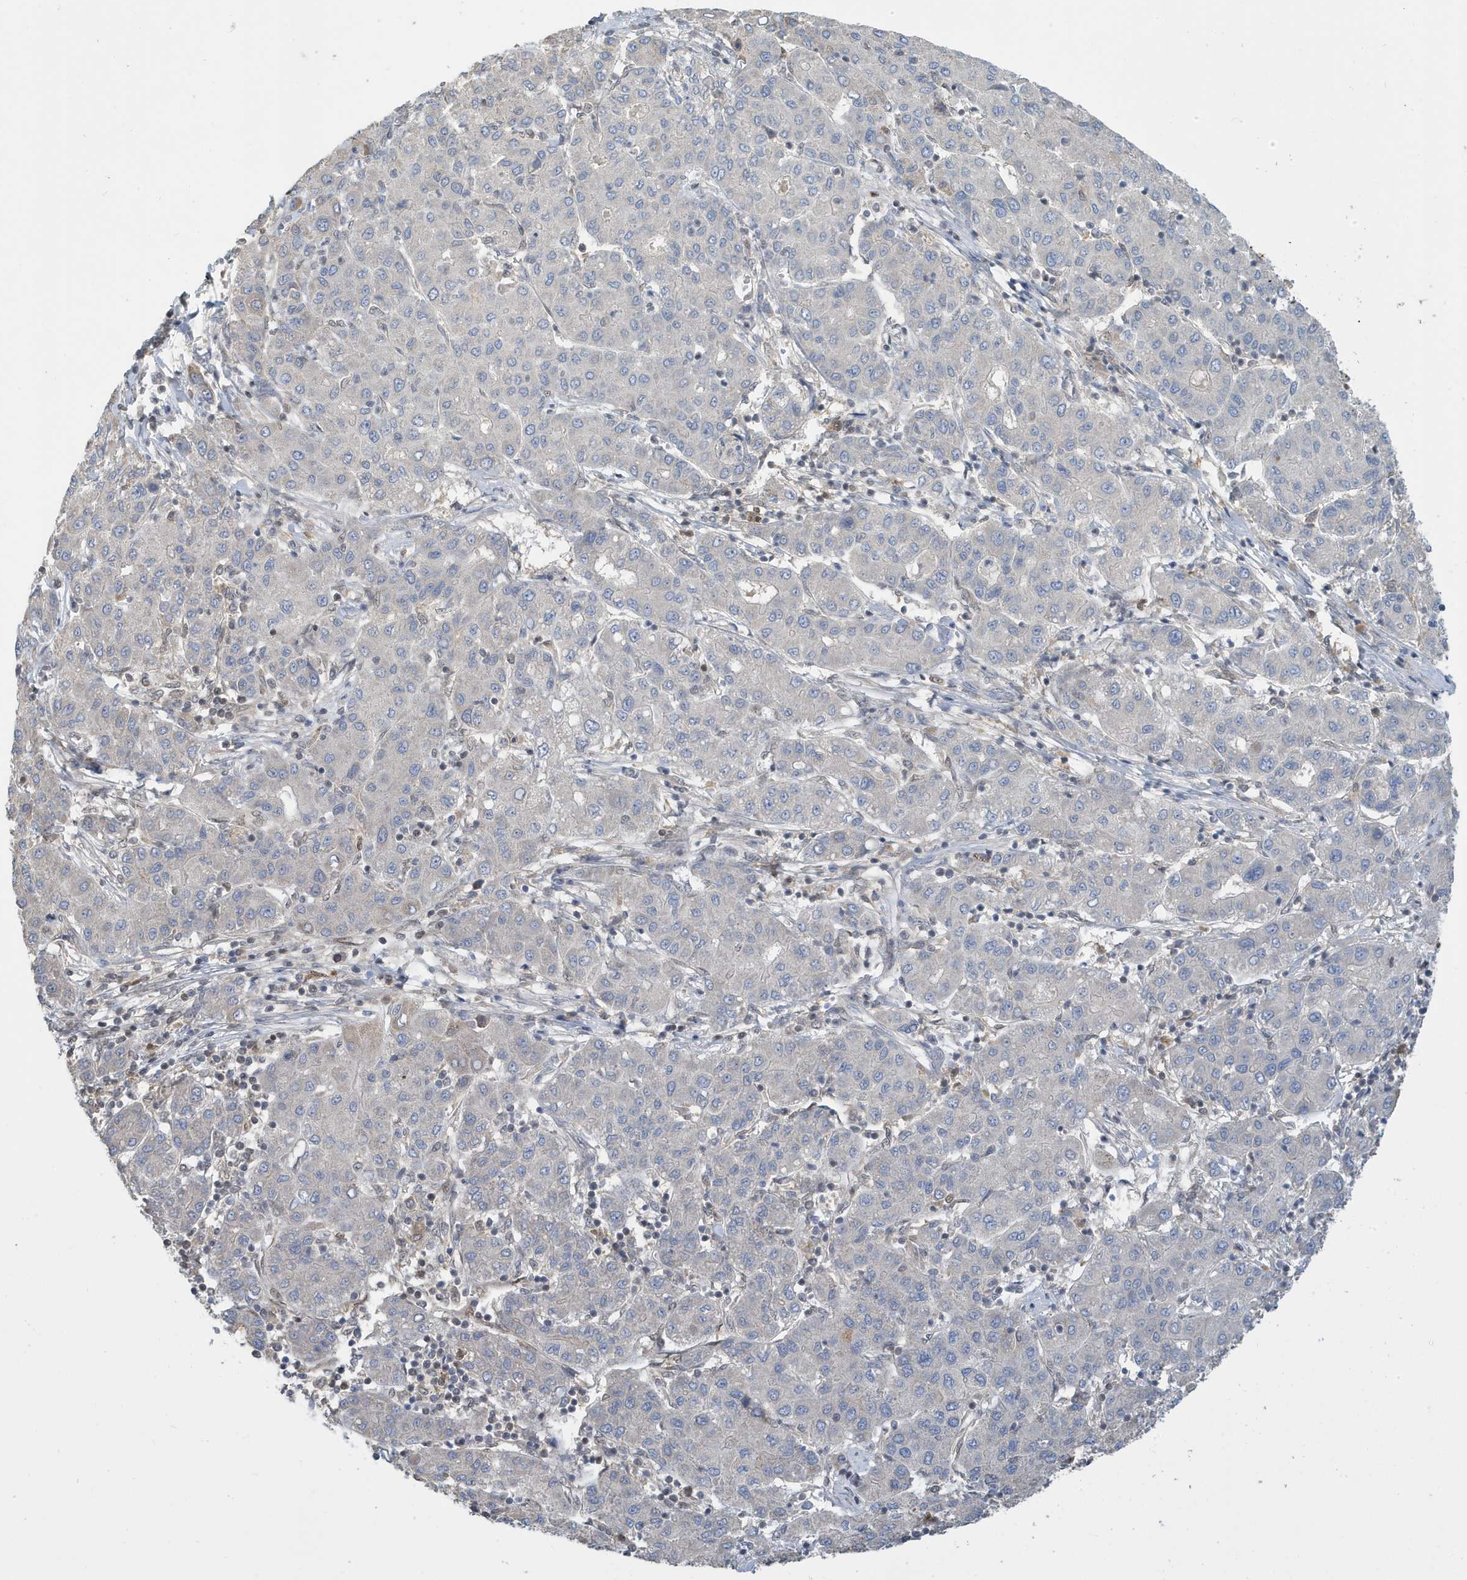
{"staining": {"intensity": "negative", "quantity": "none", "location": "none"}, "tissue": "liver cancer", "cell_type": "Tumor cells", "image_type": "cancer", "snomed": [{"axis": "morphology", "description": "Carcinoma, Hepatocellular, NOS"}, {"axis": "topography", "description": "Liver"}], "caption": "This is an immunohistochemistry (IHC) histopathology image of hepatocellular carcinoma (liver). There is no expression in tumor cells.", "gene": "NCOA7", "patient": {"sex": "male", "age": 65}}